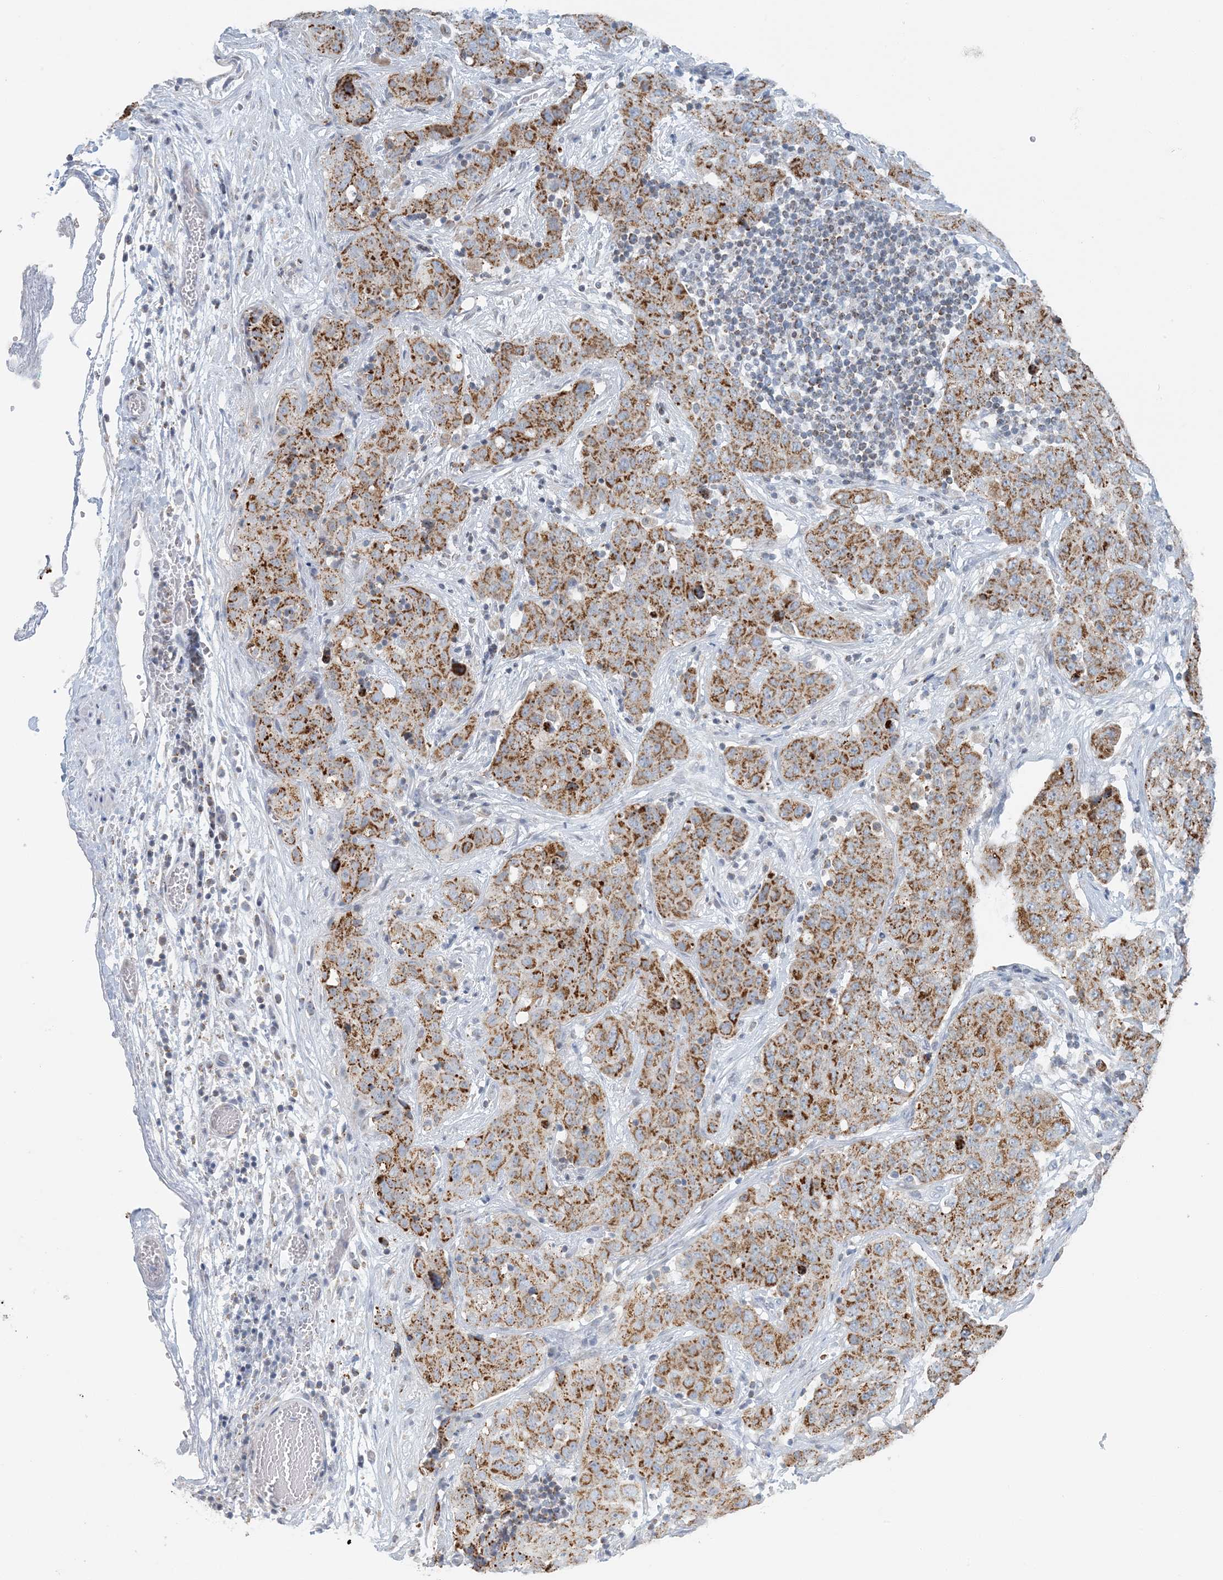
{"staining": {"intensity": "strong", "quantity": ">75%", "location": "cytoplasmic/membranous"}, "tissue": "stomach cancer", "cell_type": "Tumor cells", "image_type": "cancer", "snomed": [{"axis": "morphology", "description": "Normal tissue, NOS"}, {"axis": "morphology", "description": "Adenocarcinoma, NOS"}, {"axis": "topography", "description": "Lymph node"}, {"axis": "topography", "description": "Stomach"}], "caption": "High-magnification brightfield microscopy of stomach cancer (adenocarcinoma) stained with DAB (brown) and counterstained with hematoxylin (blue). tumor cells exhibit strong cytoplasmic/membranous positivity is present in approximately>75% of cells. (DAB = brown stain, brightfield microscopy at high magnification).", "gene": "BDH1", "patient": {"sex": "male", "age": 48}}